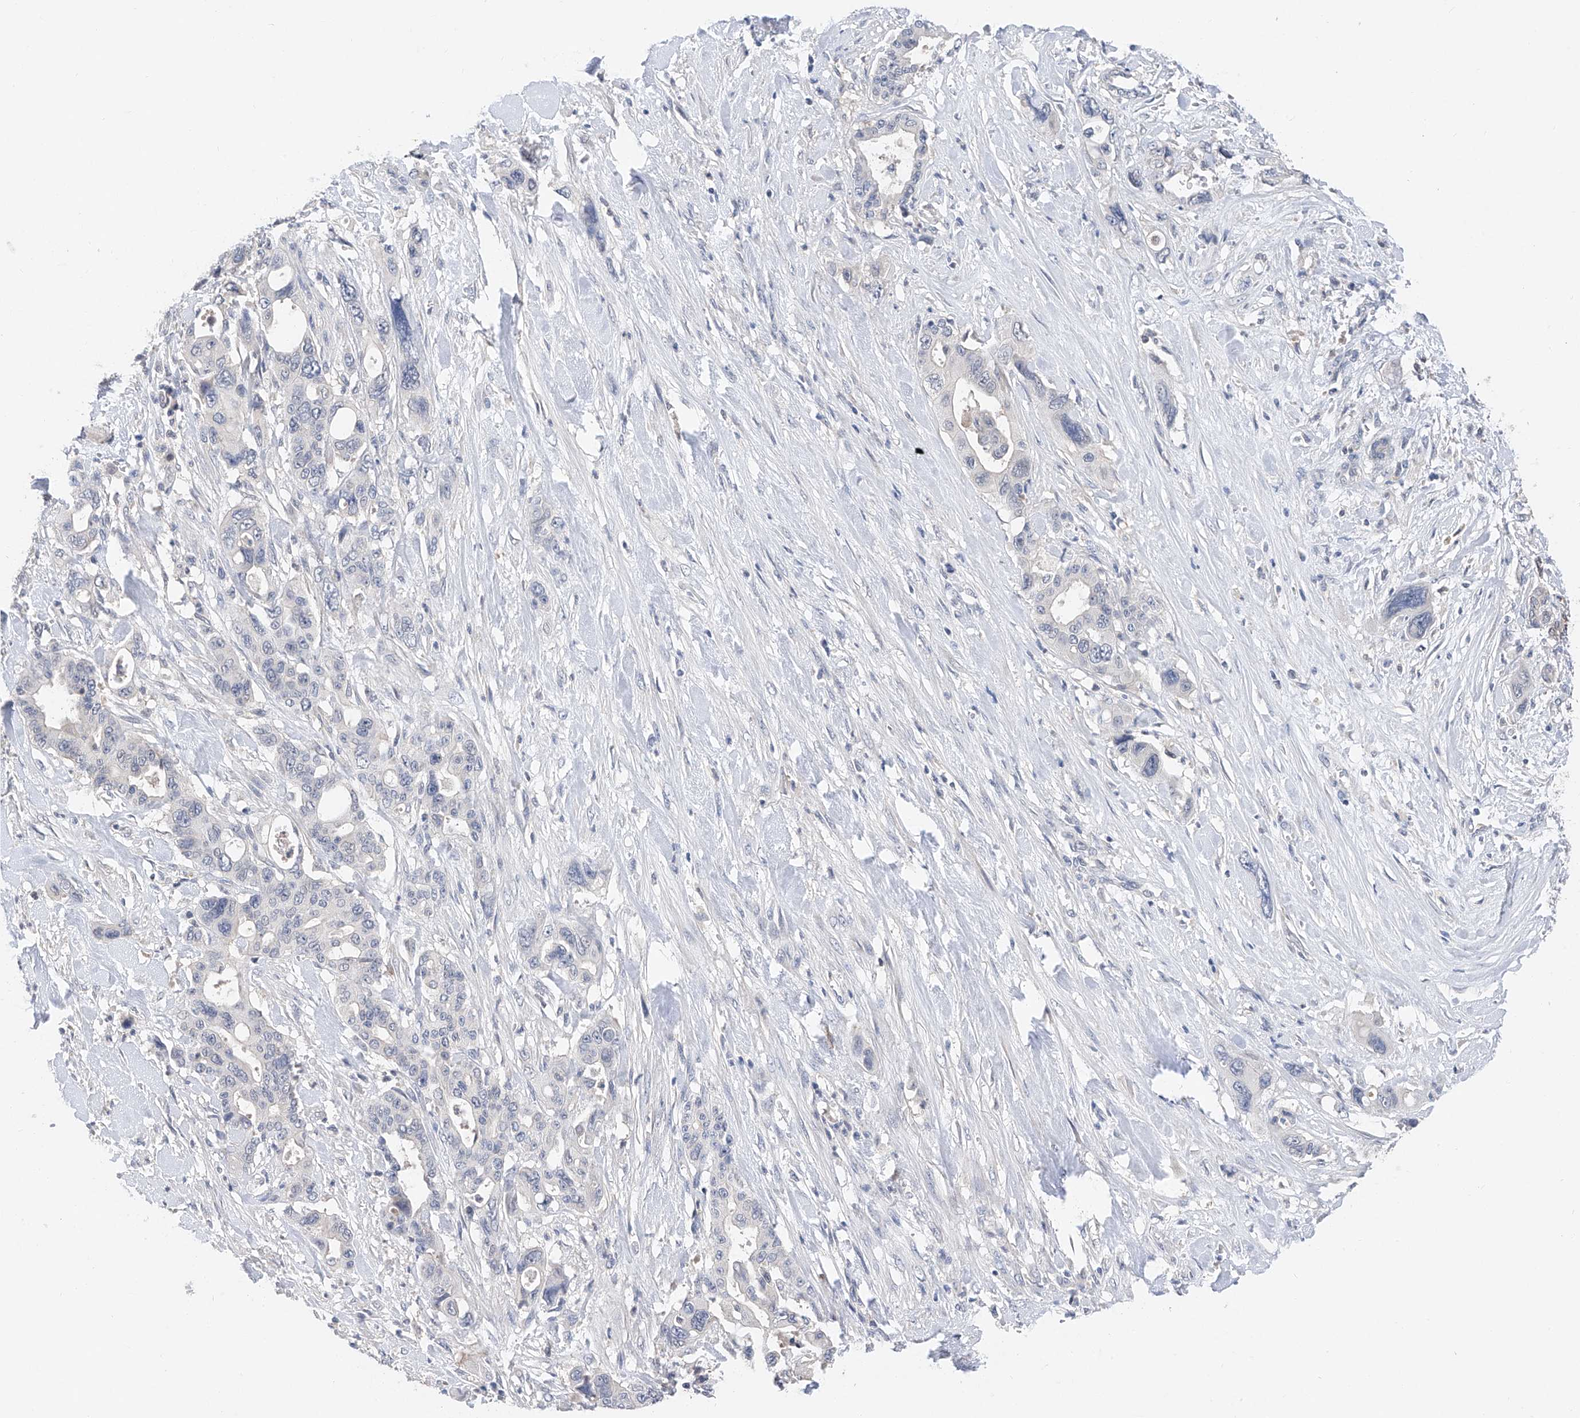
{"staining": {"intensity": "negative", "quantity": "none", "location": "none"}, "tissue": "pancreatic cancer", "cell_type": "Tumor cells", "image_type": "cancer", "snomed": [{"axis": "morphology", "description": "Adenocarcinoma, NOS"}, {"axis": "topography", "description": "Pancreas"}], "caption": "This is an IHC photomicrograph of human pancreatic adenocarcinoma. There is no expression in tumor cells.", "gene": "FUCA2", "patient": {"sex": "male", "age": 46}}